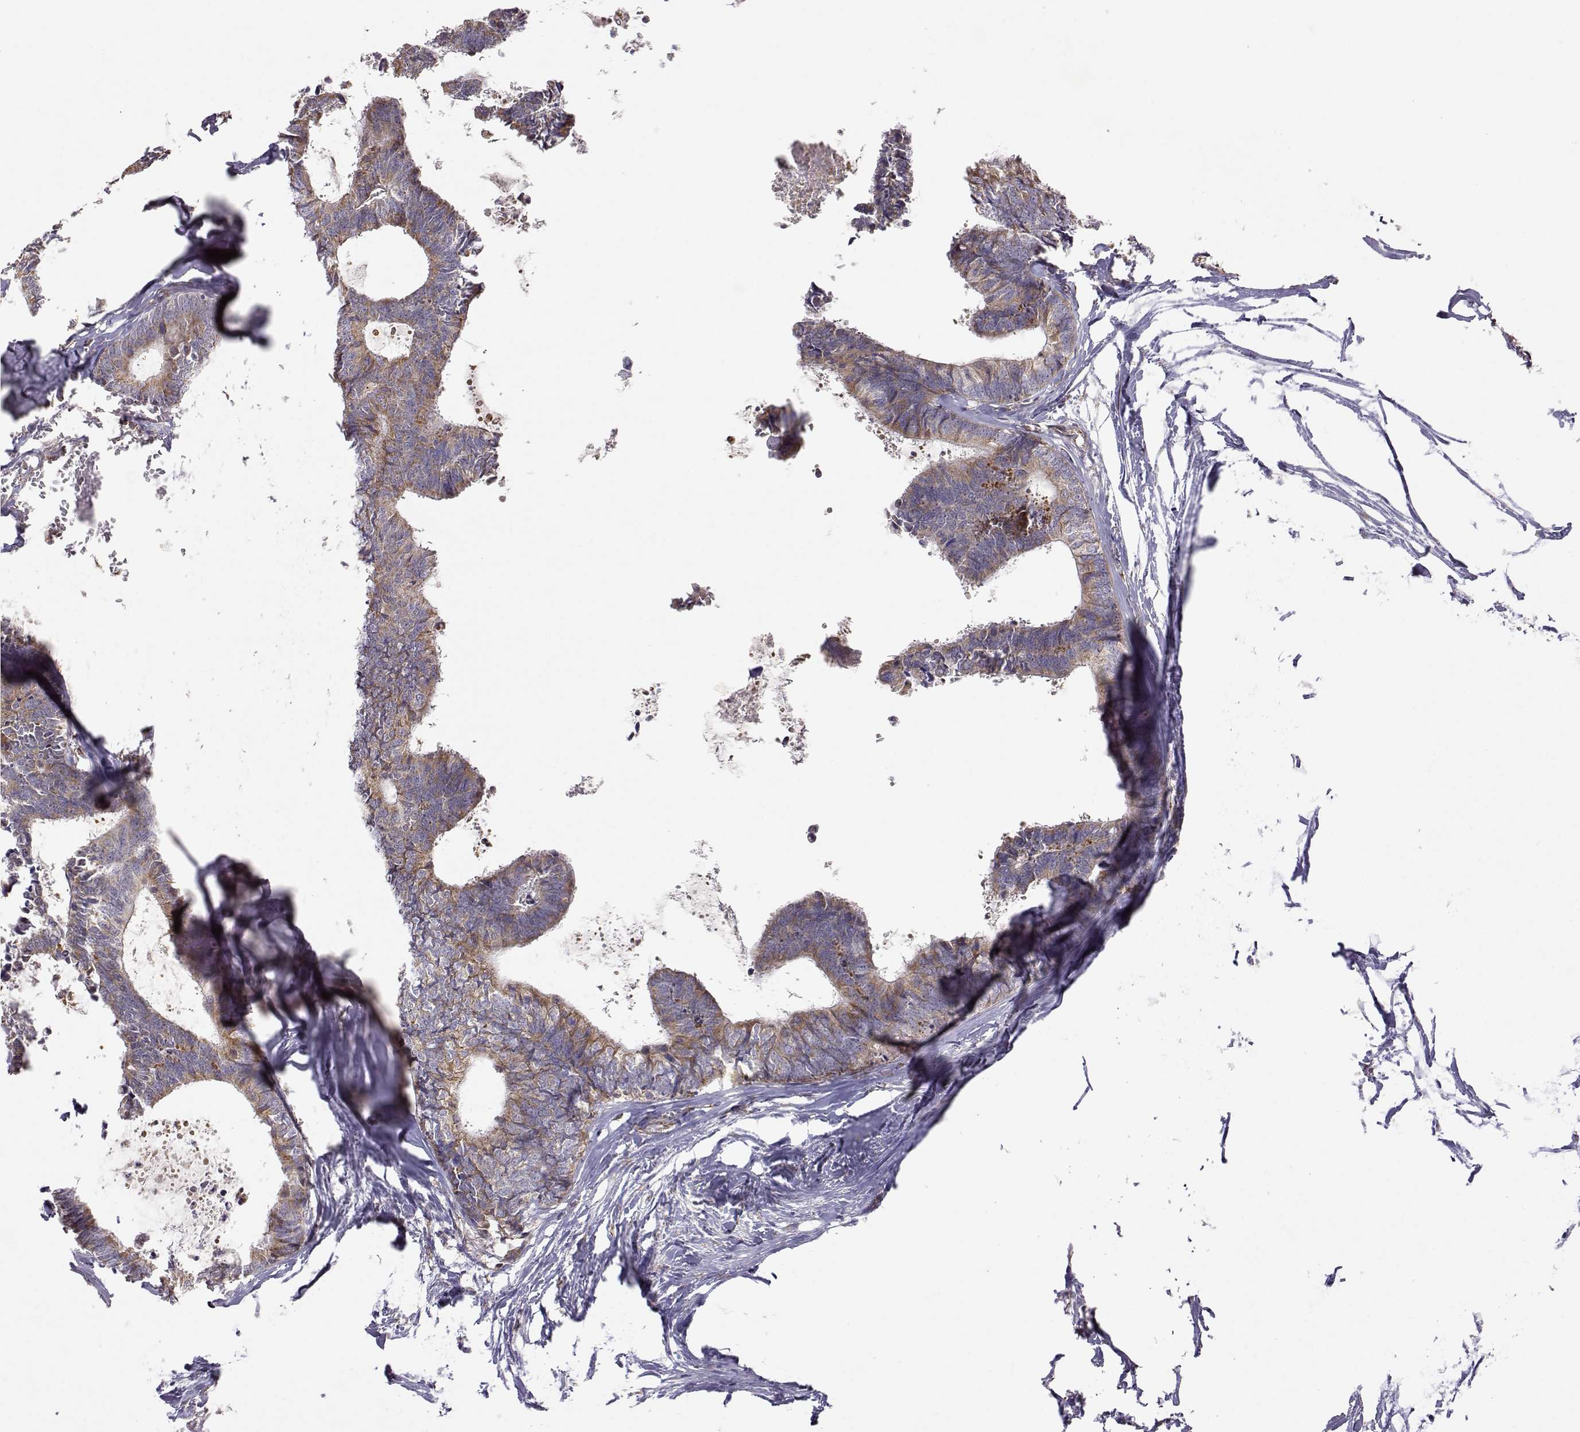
{"staining": {"intensity": "weak", "quantity": ">75%", "location": "cytoplasmic/membranous"}, "tissue": "colorectal cancer", "cell_type": "Tumor cells", "image_type": "cancer", "snomed": [{"axis": "morphology", "description": "Adenocarcinoma, NOS"}, {"axis": "topography", "description": "Colon"}, {"axis": "topography", "description": "Rectum"}], "caption": "High-magnification brightfield microscopy of colorectal cancer stained with DAB (3,3'-diaminobenzidine) (brown) and counterstained with hematoxylin (blue). tumor cells exhibit weak cytoplasmic/membranous staining is appreciated in about>75% of cells. Immunohistochemistry stains the protein of interest in brown and the nuclei are stained blue.", "gene": "EXOG", "patient": {"sex": "male", "age": 57}}